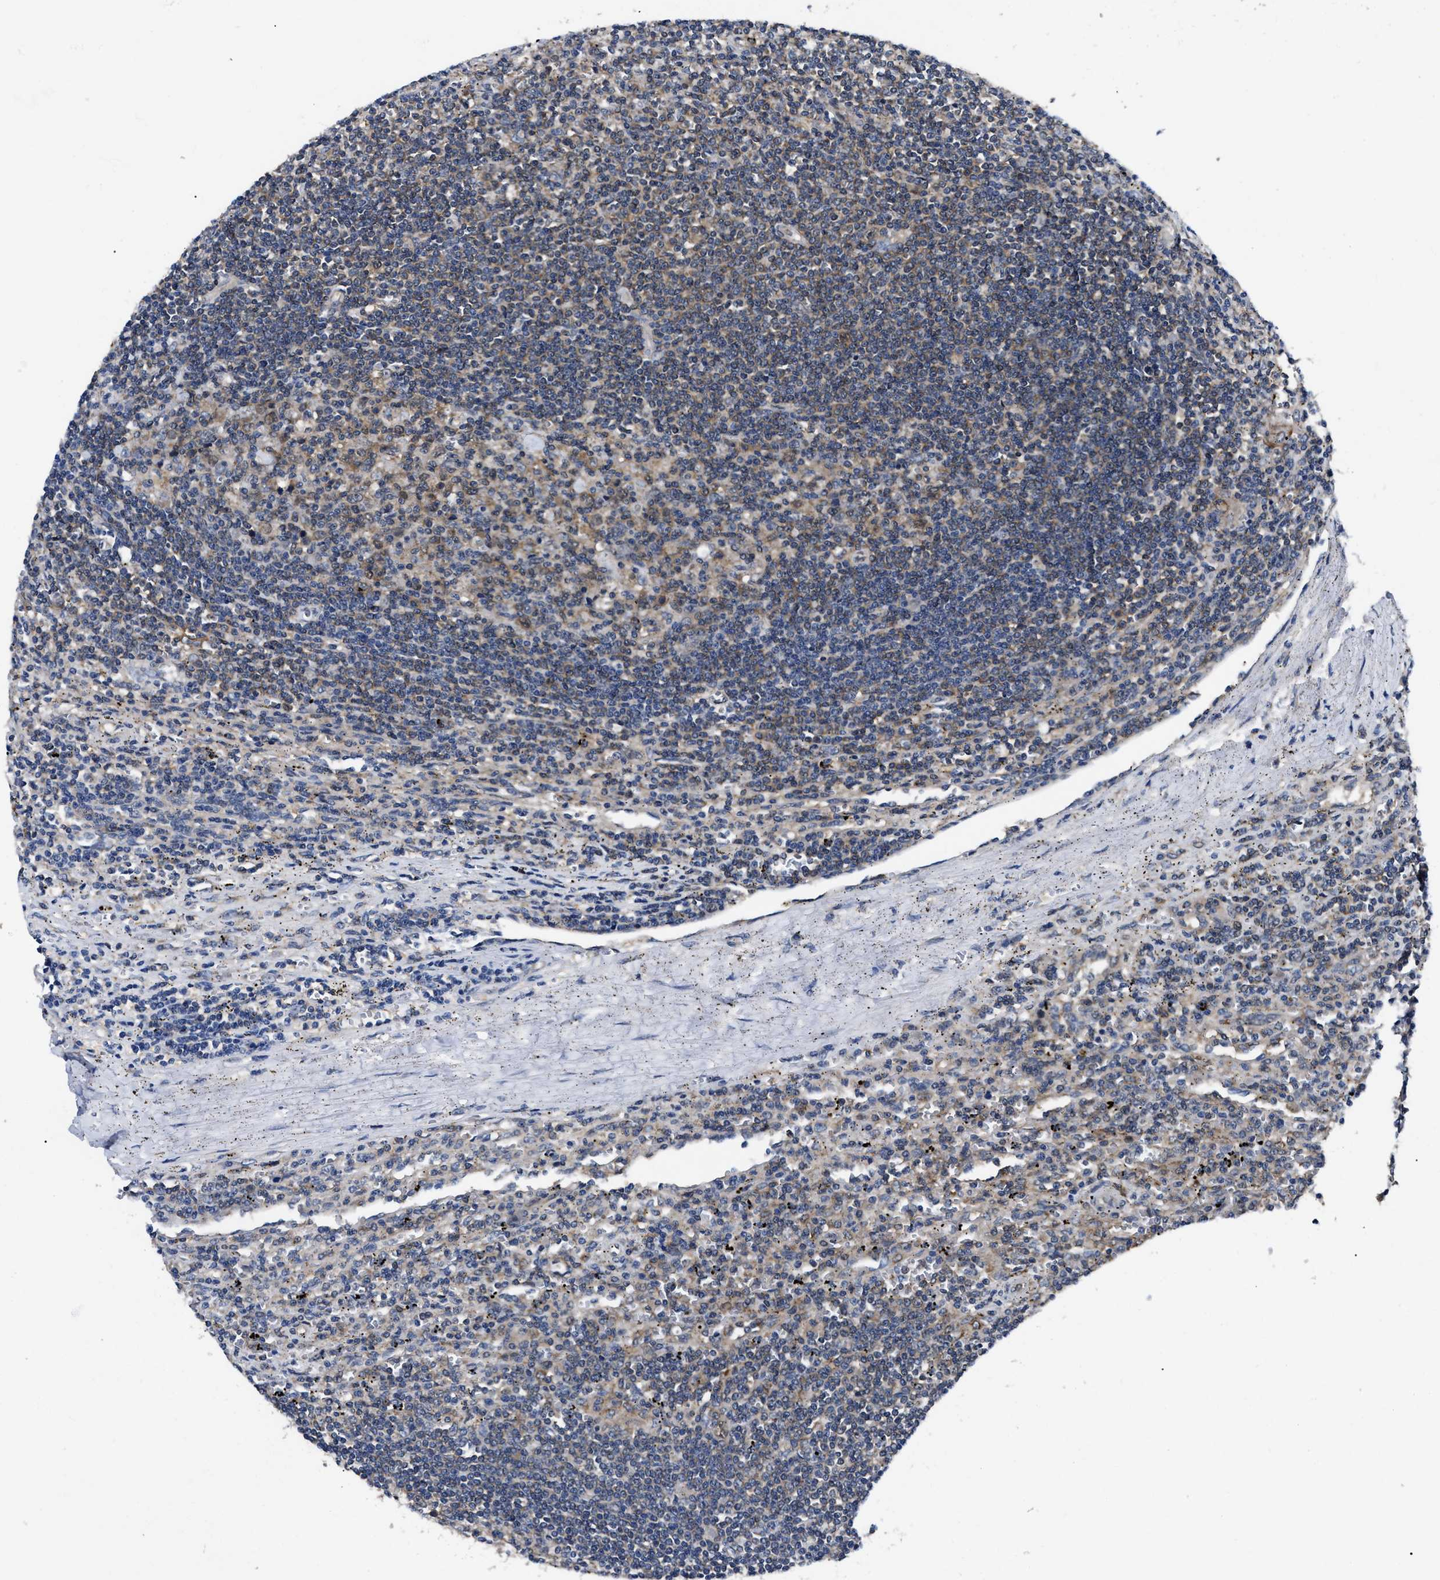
{"staining": {"intensity": "weak", "quantity": "<25%", "location": "cytoplasmic/membranous"}, "tissue": "lymphoma", "cell_type": "Tumor cells", "image_type": "cancer", "snomed": [{"axis": "morphology", "description": "Malignant lymphoma, non-Hodgkin's type, Low grade"}, {"axis": "topography", "description": "Spleen"}], "caption": "Immunohistochemistry histopathology image of human malignant lymphoma, non-Hodgkin's type (low-grade) stained for a protein (brown), which shows no staining in tumor cells.", "gene": "GET4", "patient": {"sex": "male", "age": 76}}